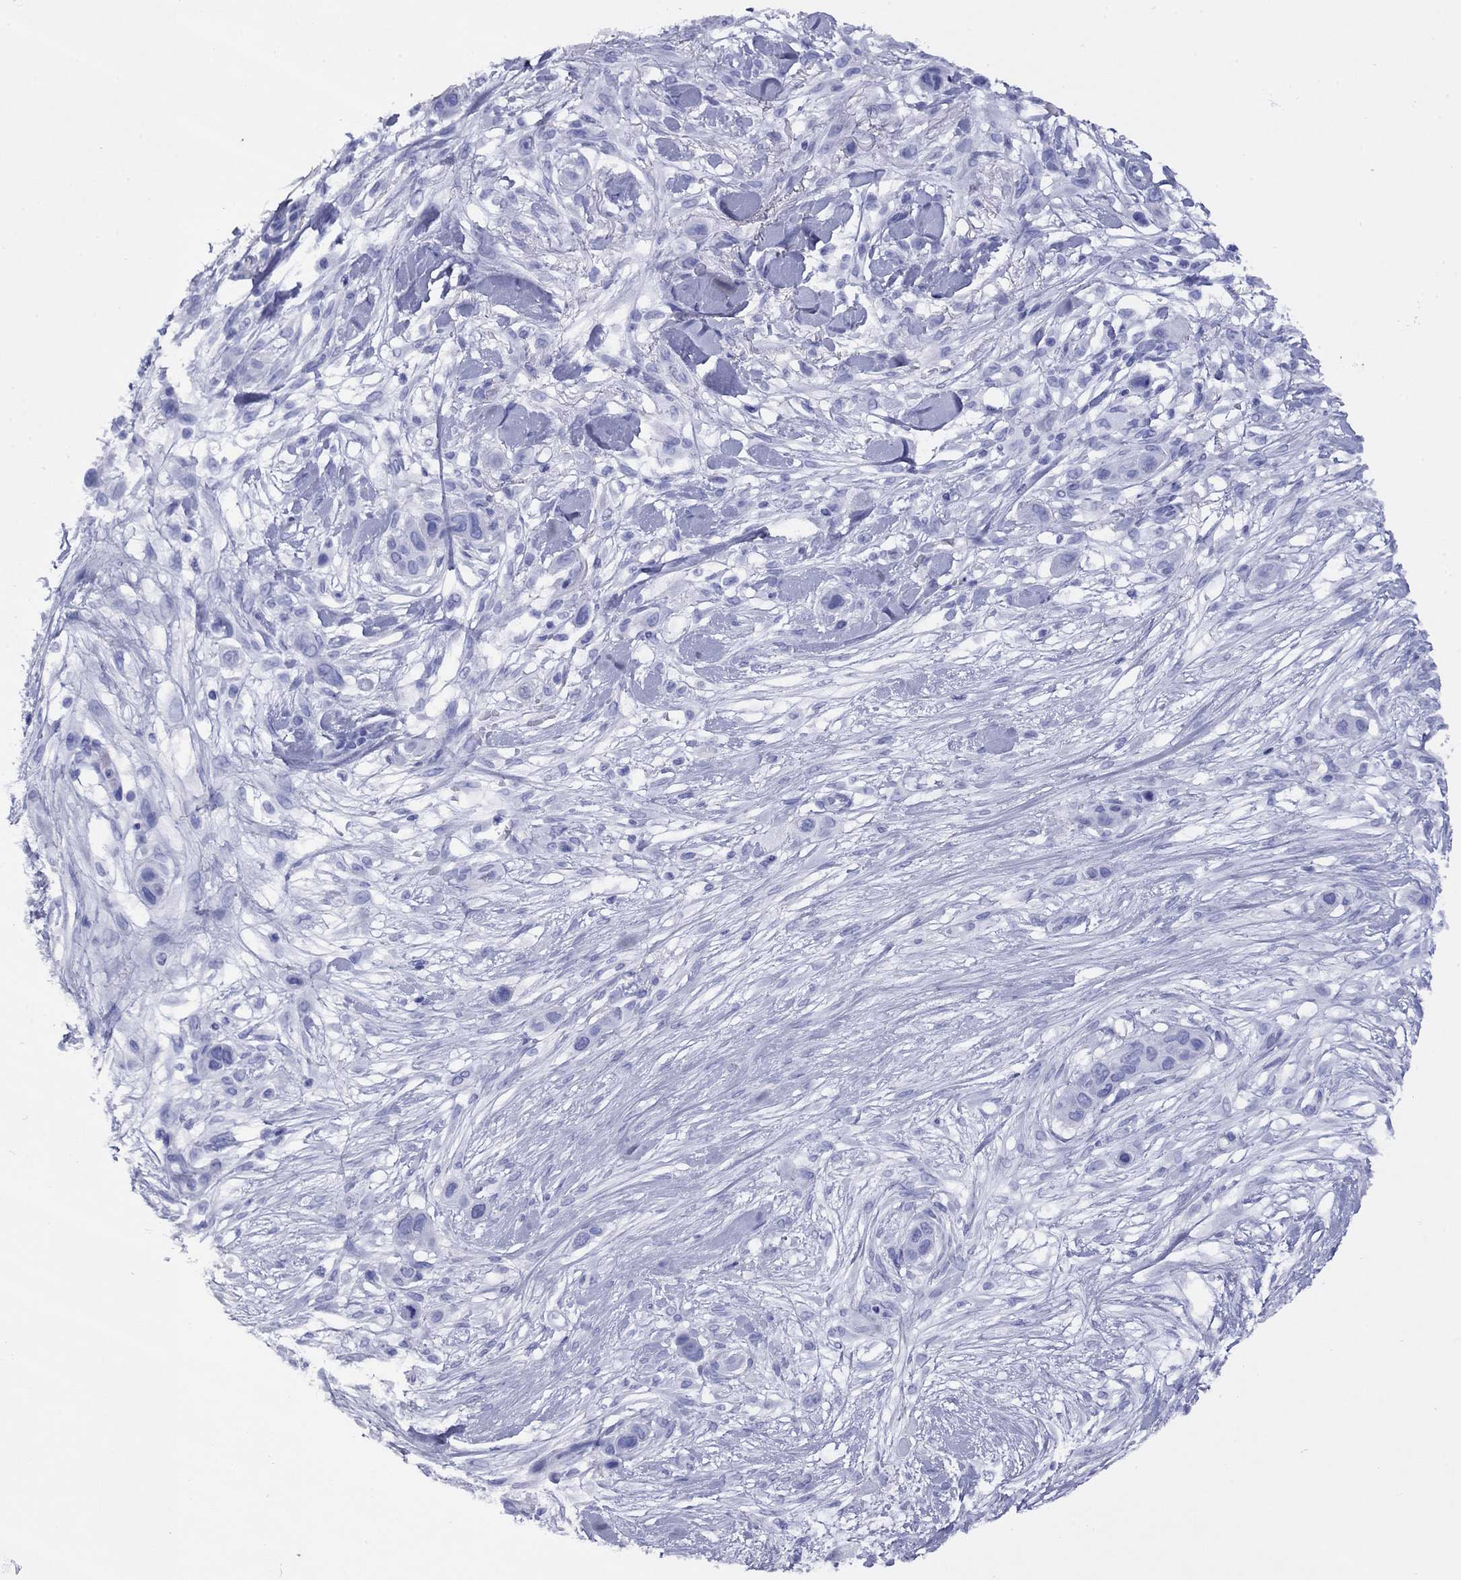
{"staining": {"intensity": "negative", "quantity": "none", "location": "none"}, "tissue": "skin cancer", "cell_type": "Tumor cells", "image_type": "cancer", "snomed": [{"axis": "morphology", "description": "Squamous cell carcinoma, NOS"}, {"axis": "topography", "description": "Skin"}], "caption": "Skin cancer (squamous cell carcinoma) was stained to show a protein in brown. There is no significant positivity in tumor cells.", "gene": "APOA2", "patient": {"sex": "male", "age": 79}}